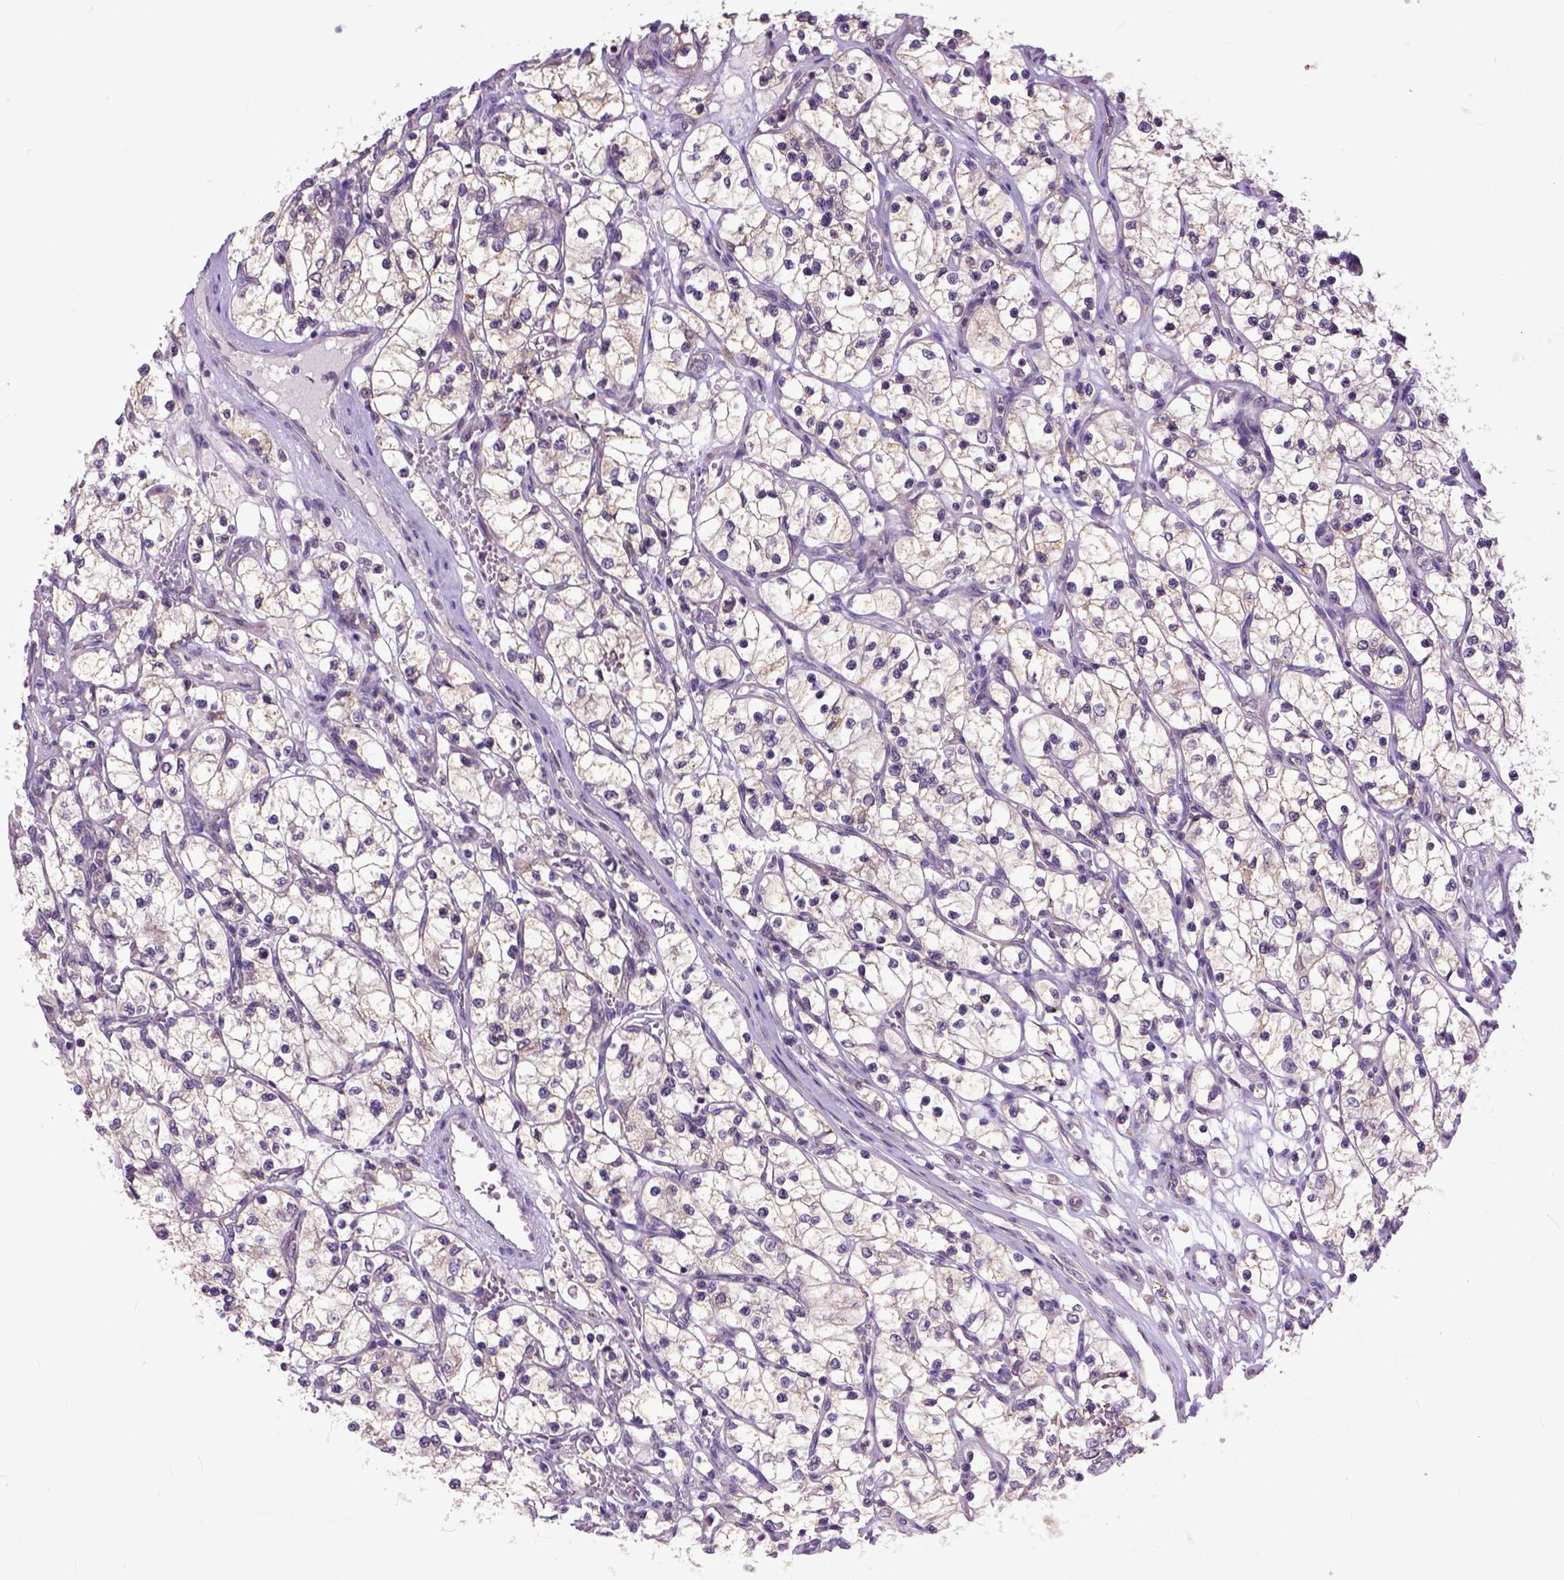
{"staining": {"intensity": "weak", "quantity": "<25%", "location": "cytoplasmic/membranous"}, "tissue": "renal cancer", "cell_type": "Tumor cells", "image_type": "cancer", "snomed": [{"axis": "morphology", "description": "Adenocarcinoma, NOS"}, {"axis": "topography", "description": "Kidney"}], "caption": "Renal cancer was stained to show a protein in brown. There is no significant positivity in tumor cells.", "gene": "ARL1", "patient": {"sex": "female", "age": 69}}